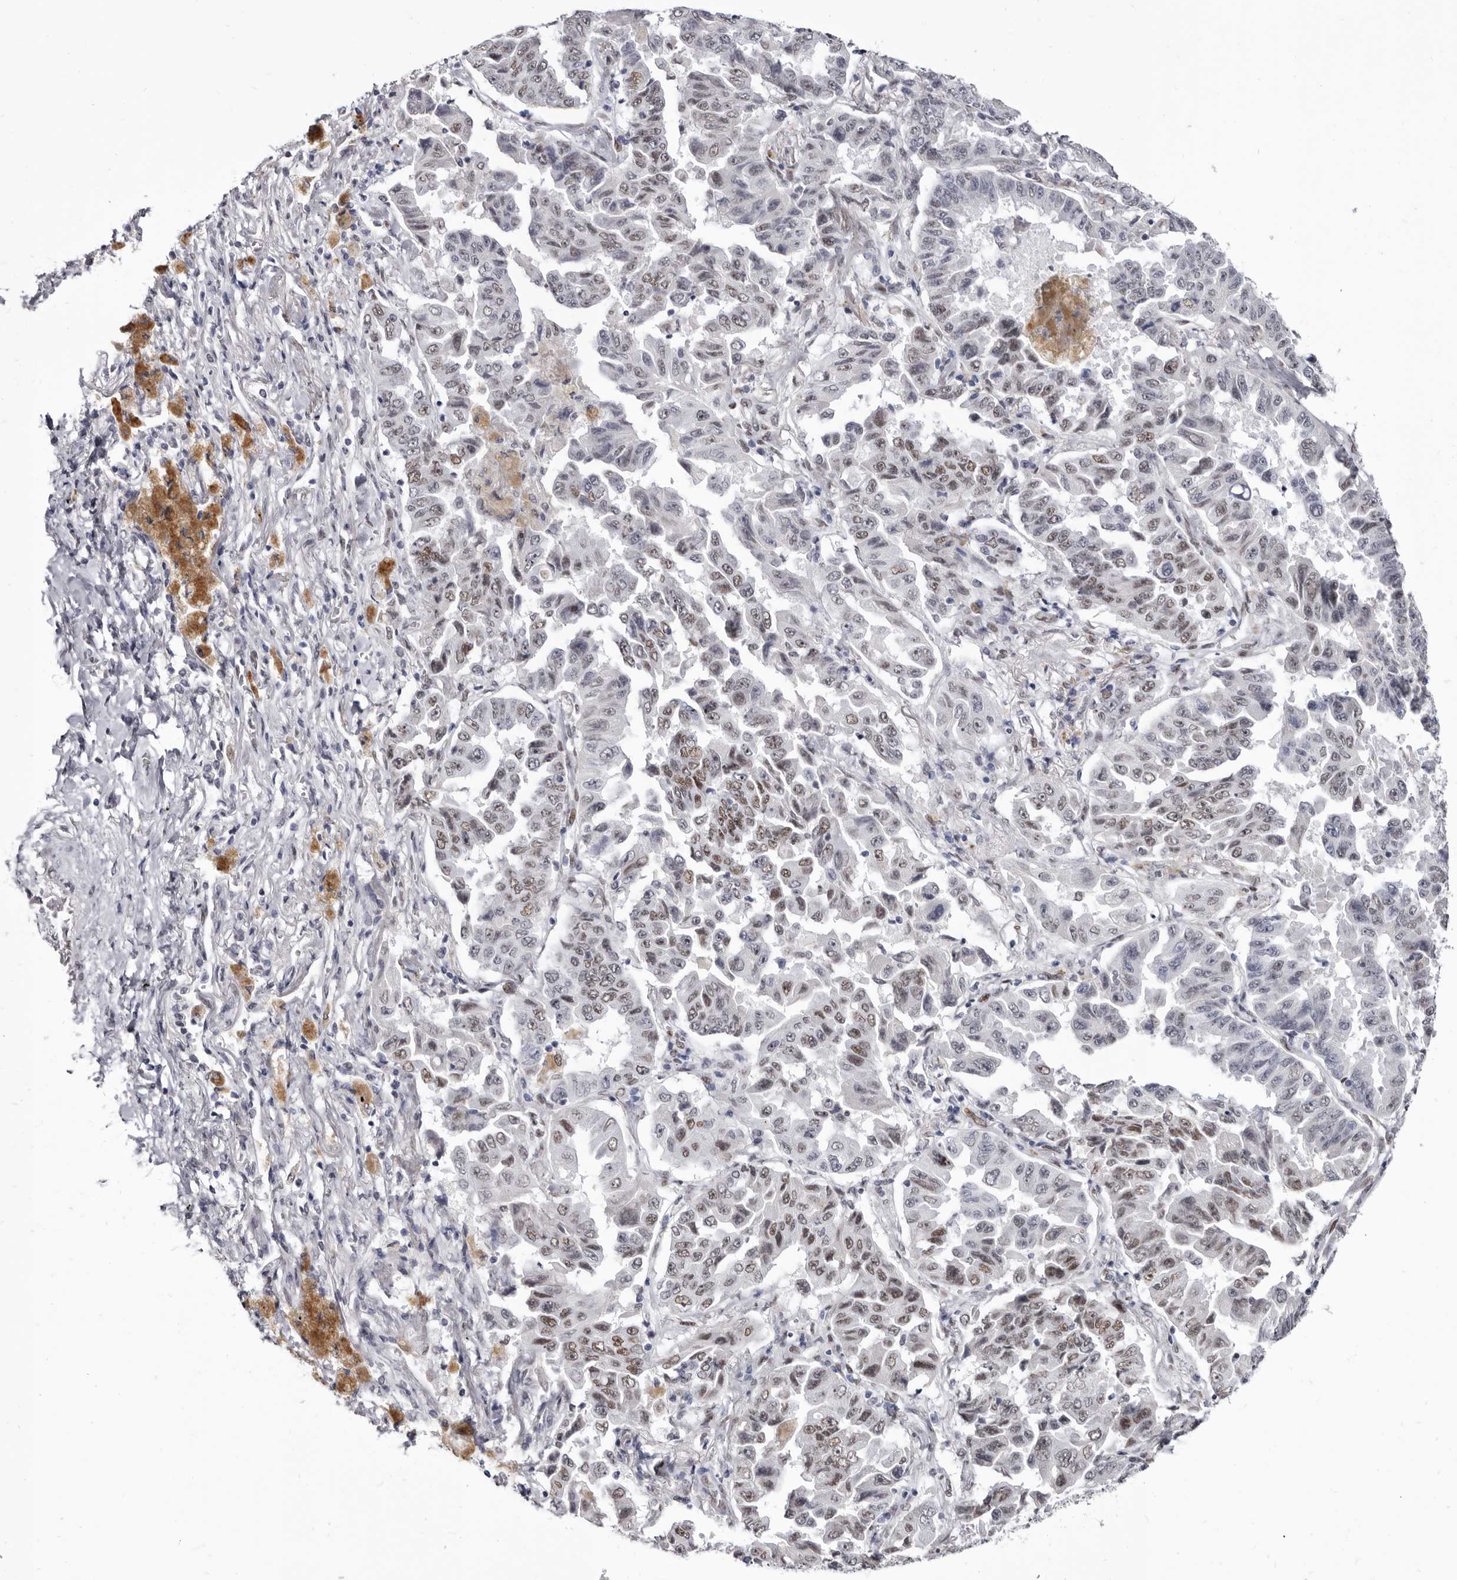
{"staining": {"intensity": "moderate", "quantity": "<25%", "location": "nuclear"}, "tissue": "lung cancer", "cell_type": "Tumor cells", "image_type": "cancer", "snomed": [{"axis": "morphology", "description": "Adenocarcinoma, NOS"}, {"axis": "topography", "description": "Lung"}], "caption": "DAB immunohistochemical staining of human lung cancer (adenocarcinoma) exhibits moderate nuclear protein positivity in about <25% of tumor cells. Nuclei are stained in blue.", "gene": "ZNF326", "patient": {"sex": "female", "age": 51}}